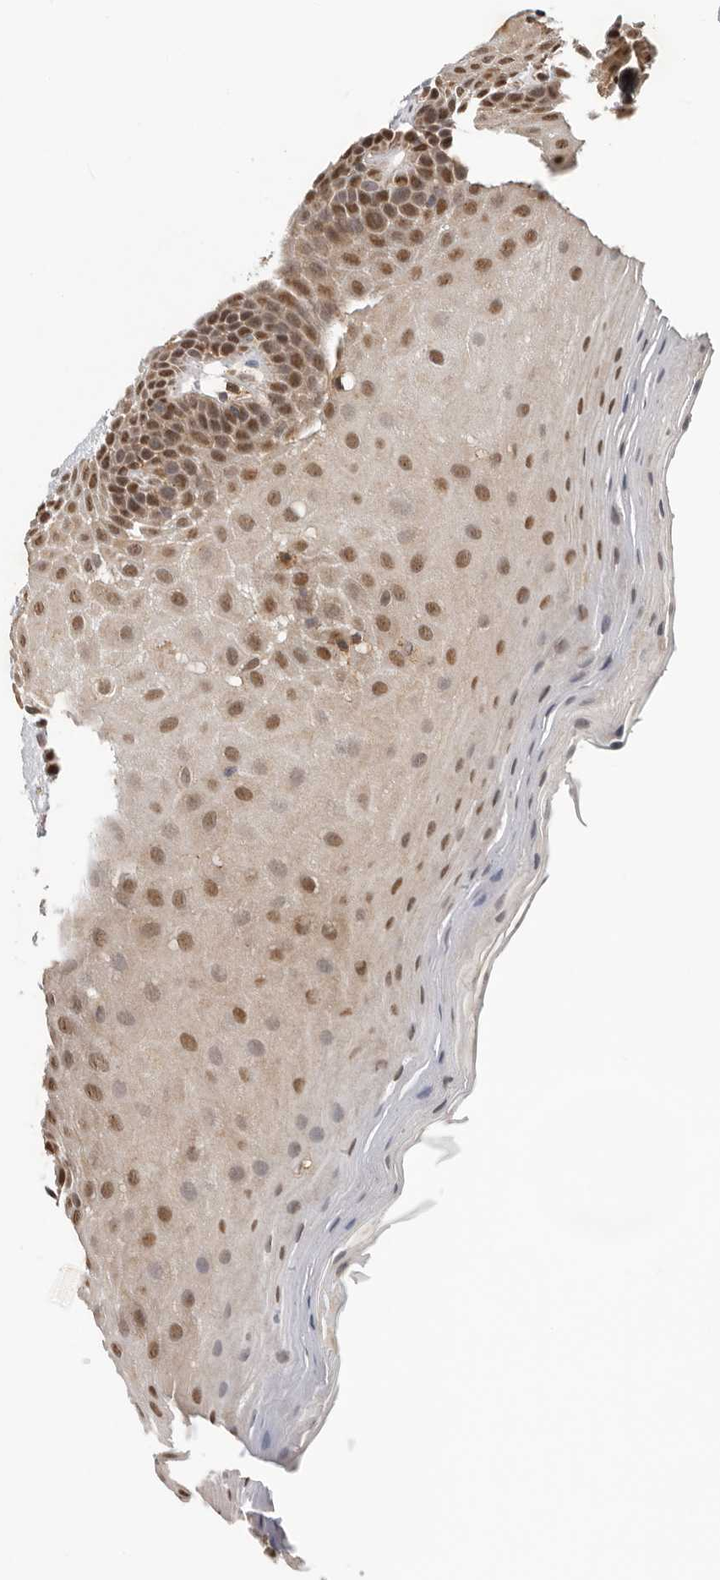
{"staining": {"intensity": "moderate", "quantity": ">75%", "location": "nuclear"}, "tissue": "oral mucosa", "cell_type": "Squamous epithelial cells", "image_type": "normal", "snomed": [{"axis": "morphology", "description": "Normal tissue, NOS"}, {"axis": "topography", "description": "Oral tissue"}], "caption": "A histopathology image of oral mucosa stained for a protein shows moderate nuclear brown staining in squamous epithelial cells.", "gene": "RNF157", "patient": {"sex": "male", "age": 62}}